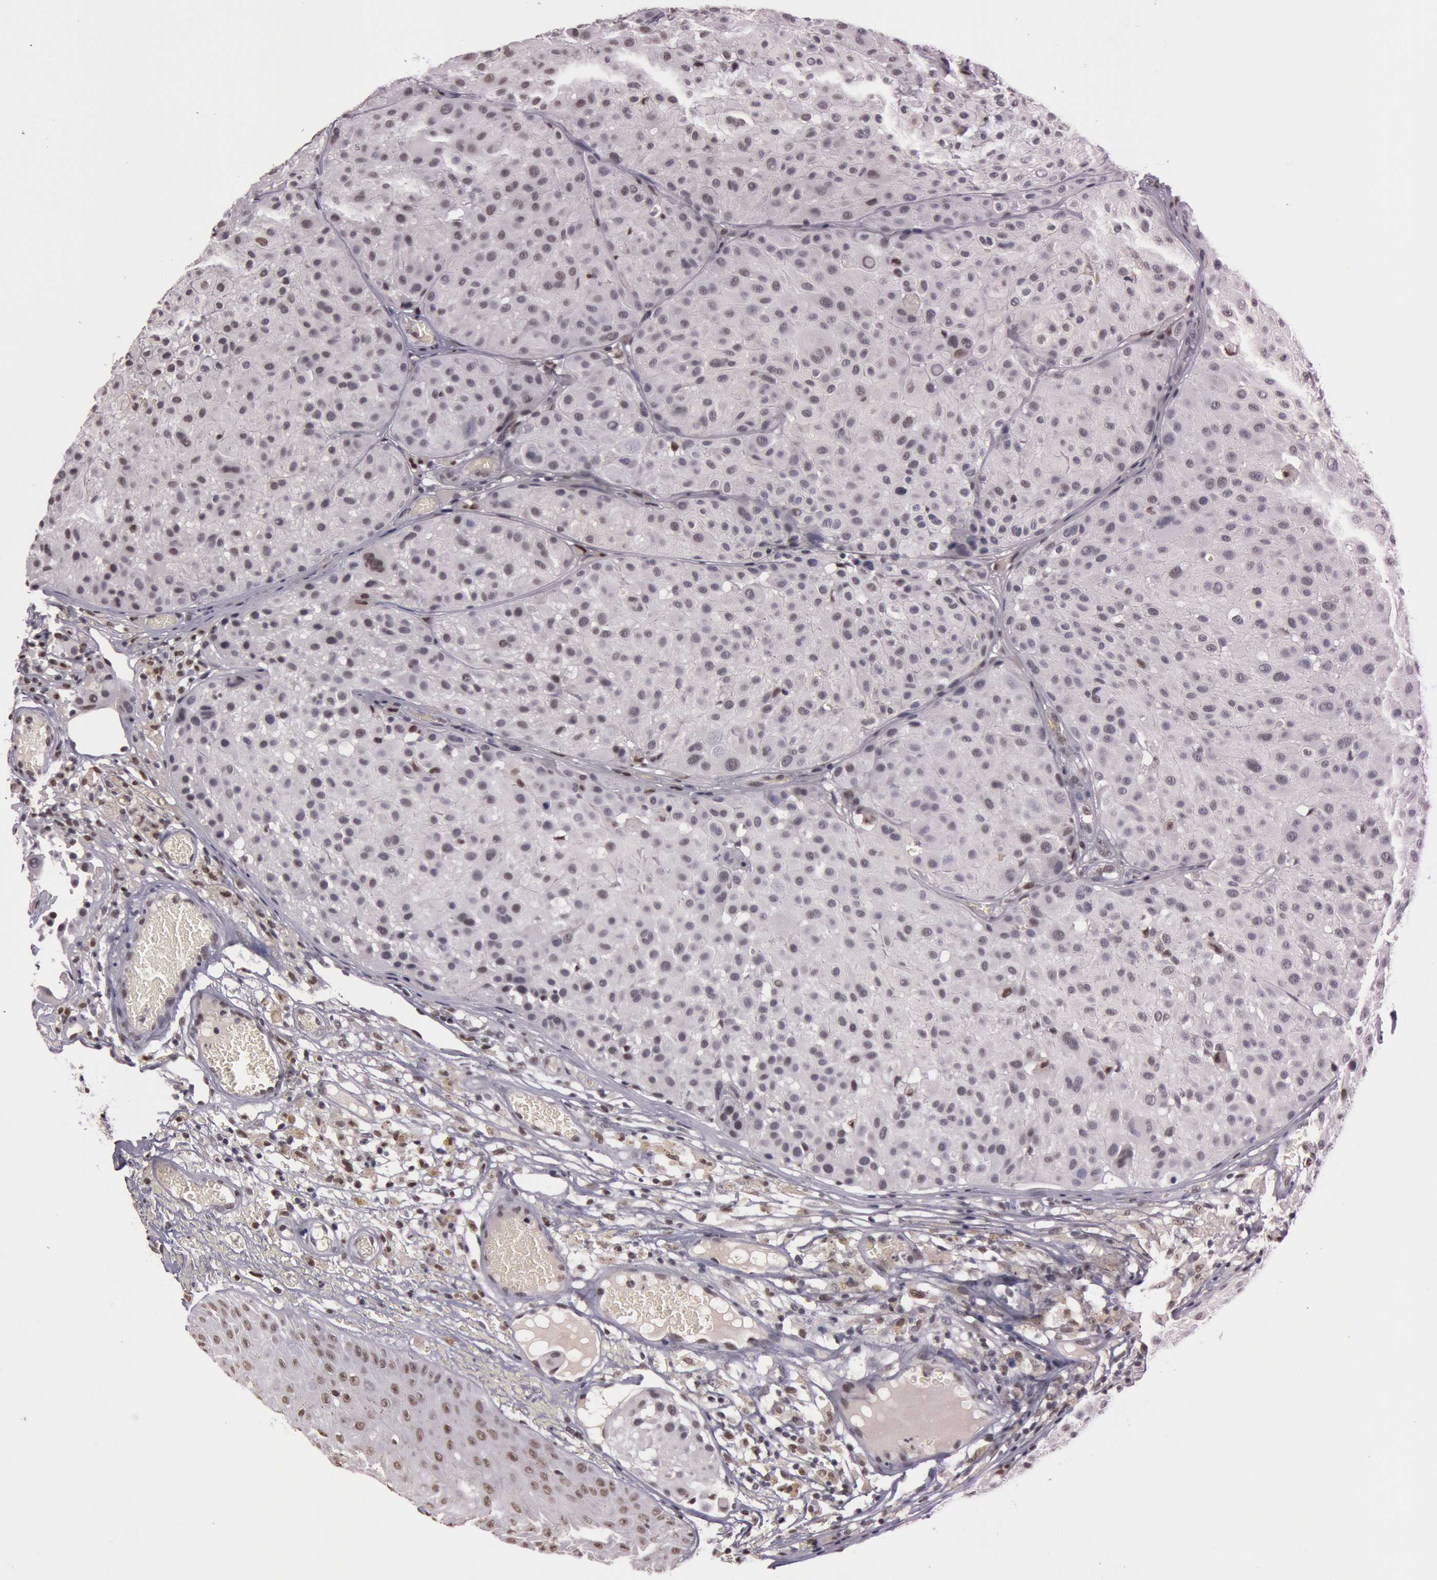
{"staining": {"intensity": "weak", "quantity": "<25%", "location": "nuclear"}, "tissue": "melanoma", "cell_type": "Tumor cells", "image_type": "cancer", "snomed": [{"axis": "morphology", "description": "Malignant melanoma, NOS"}, {"axis": "topography", "description": "Skin"}], "caption": "Melanoma was stained to show a protein in brown. There is no significant staining in tumor cells. (DAB (3,3'-diaminobenzidine) immunohistochemistry with hematoxylin counter stain).", "gene": "TASL", "patient": {"sex": "male", "age": 36}}